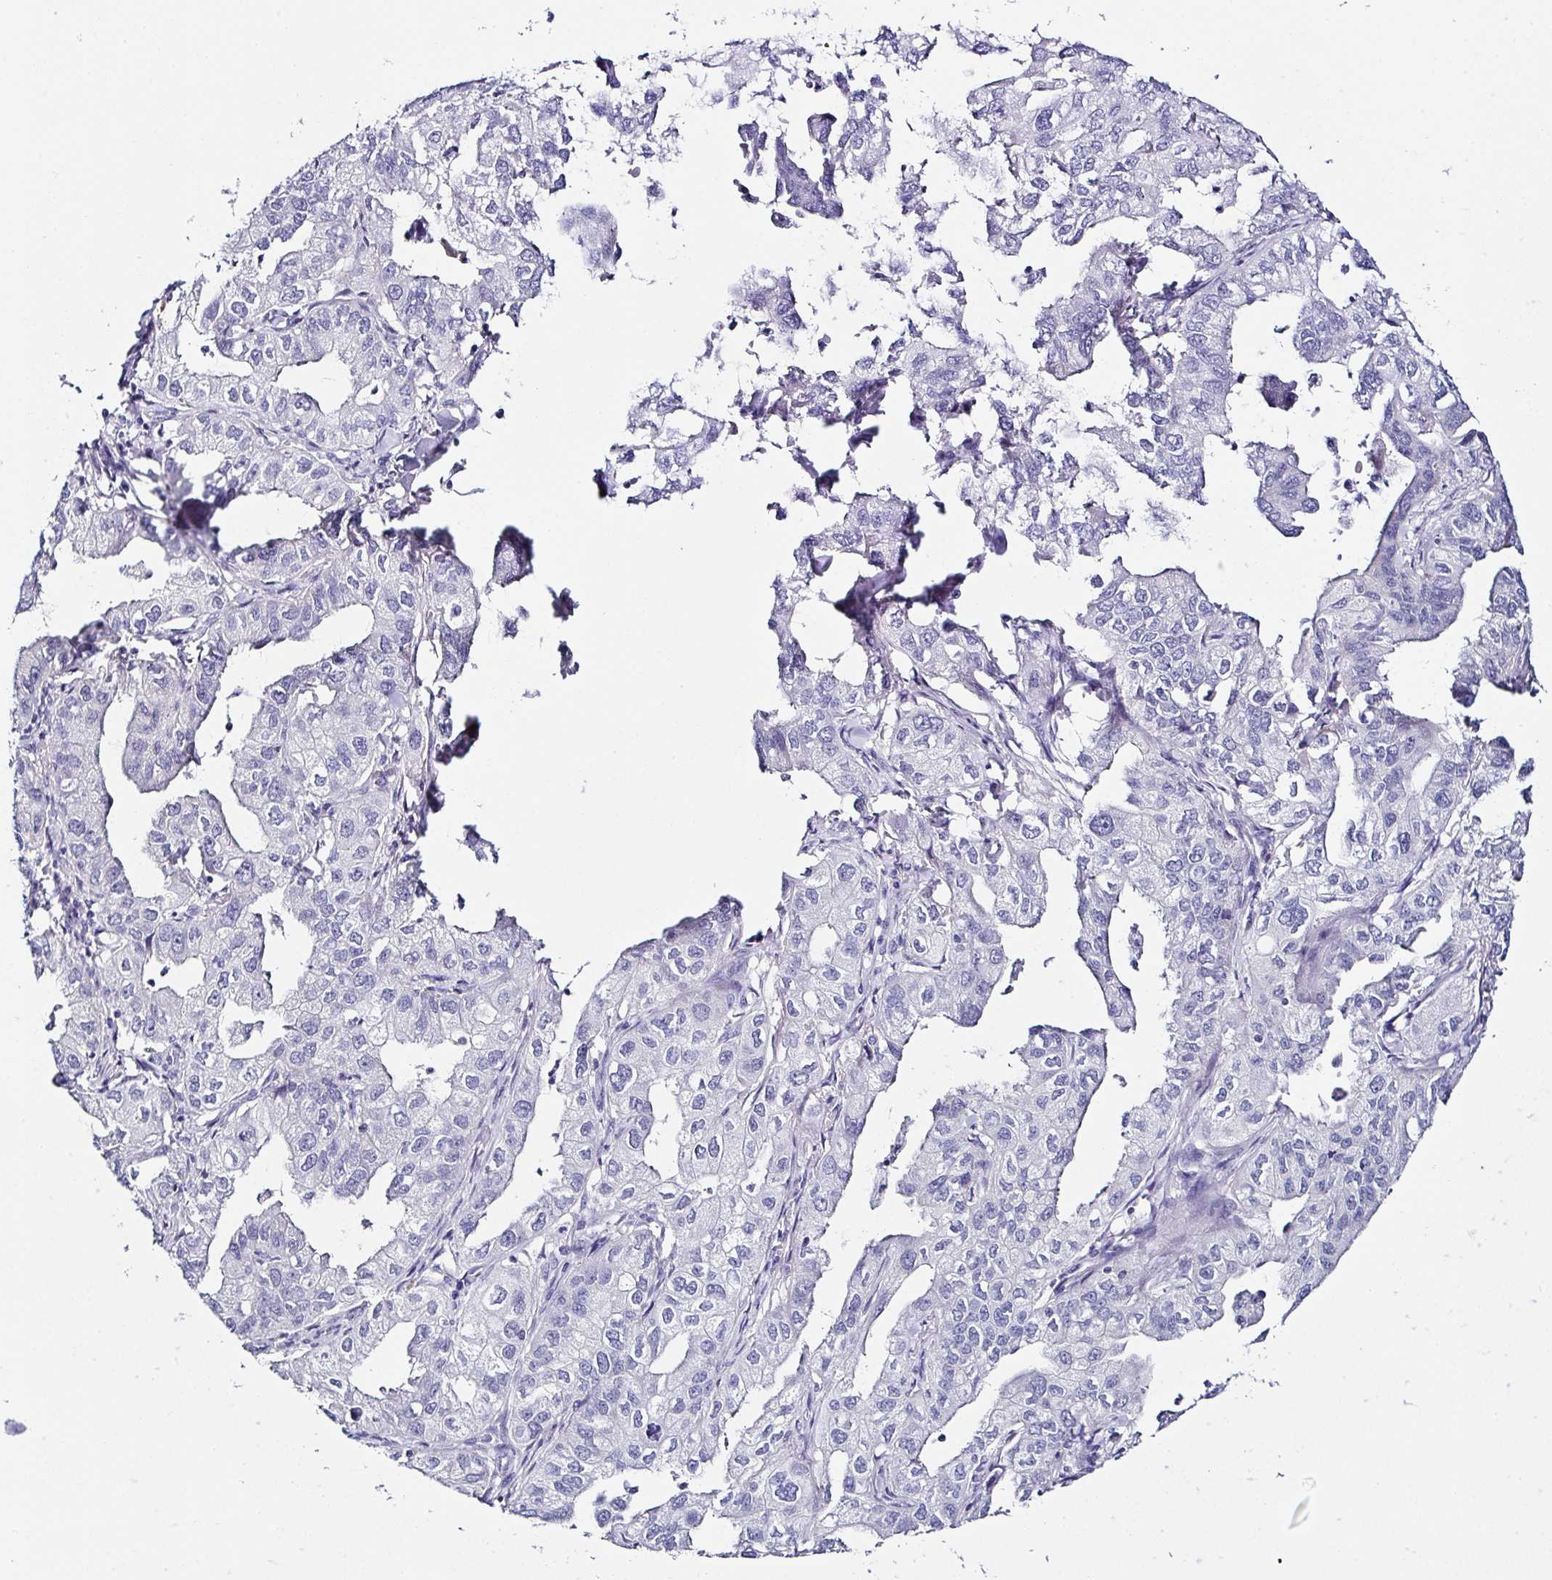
{"staining": {"intensity": "negative", "quantity": "none", "location": "none"}, "tissue": "lung cancer", "cell_type": "Tumor cells", "image_type": "cancer", "snomed": [{"axis": "morphology", "description": "Adenocarcinoma, NOS"}, {"axis": "topography", "description": "Lung"}], "caption": "Image shows no protein staining in tumor cells of lung adenocarcinoma tissue.", "gene": "UGT3A1", "patient": {"sex": "male", "age": 48}}